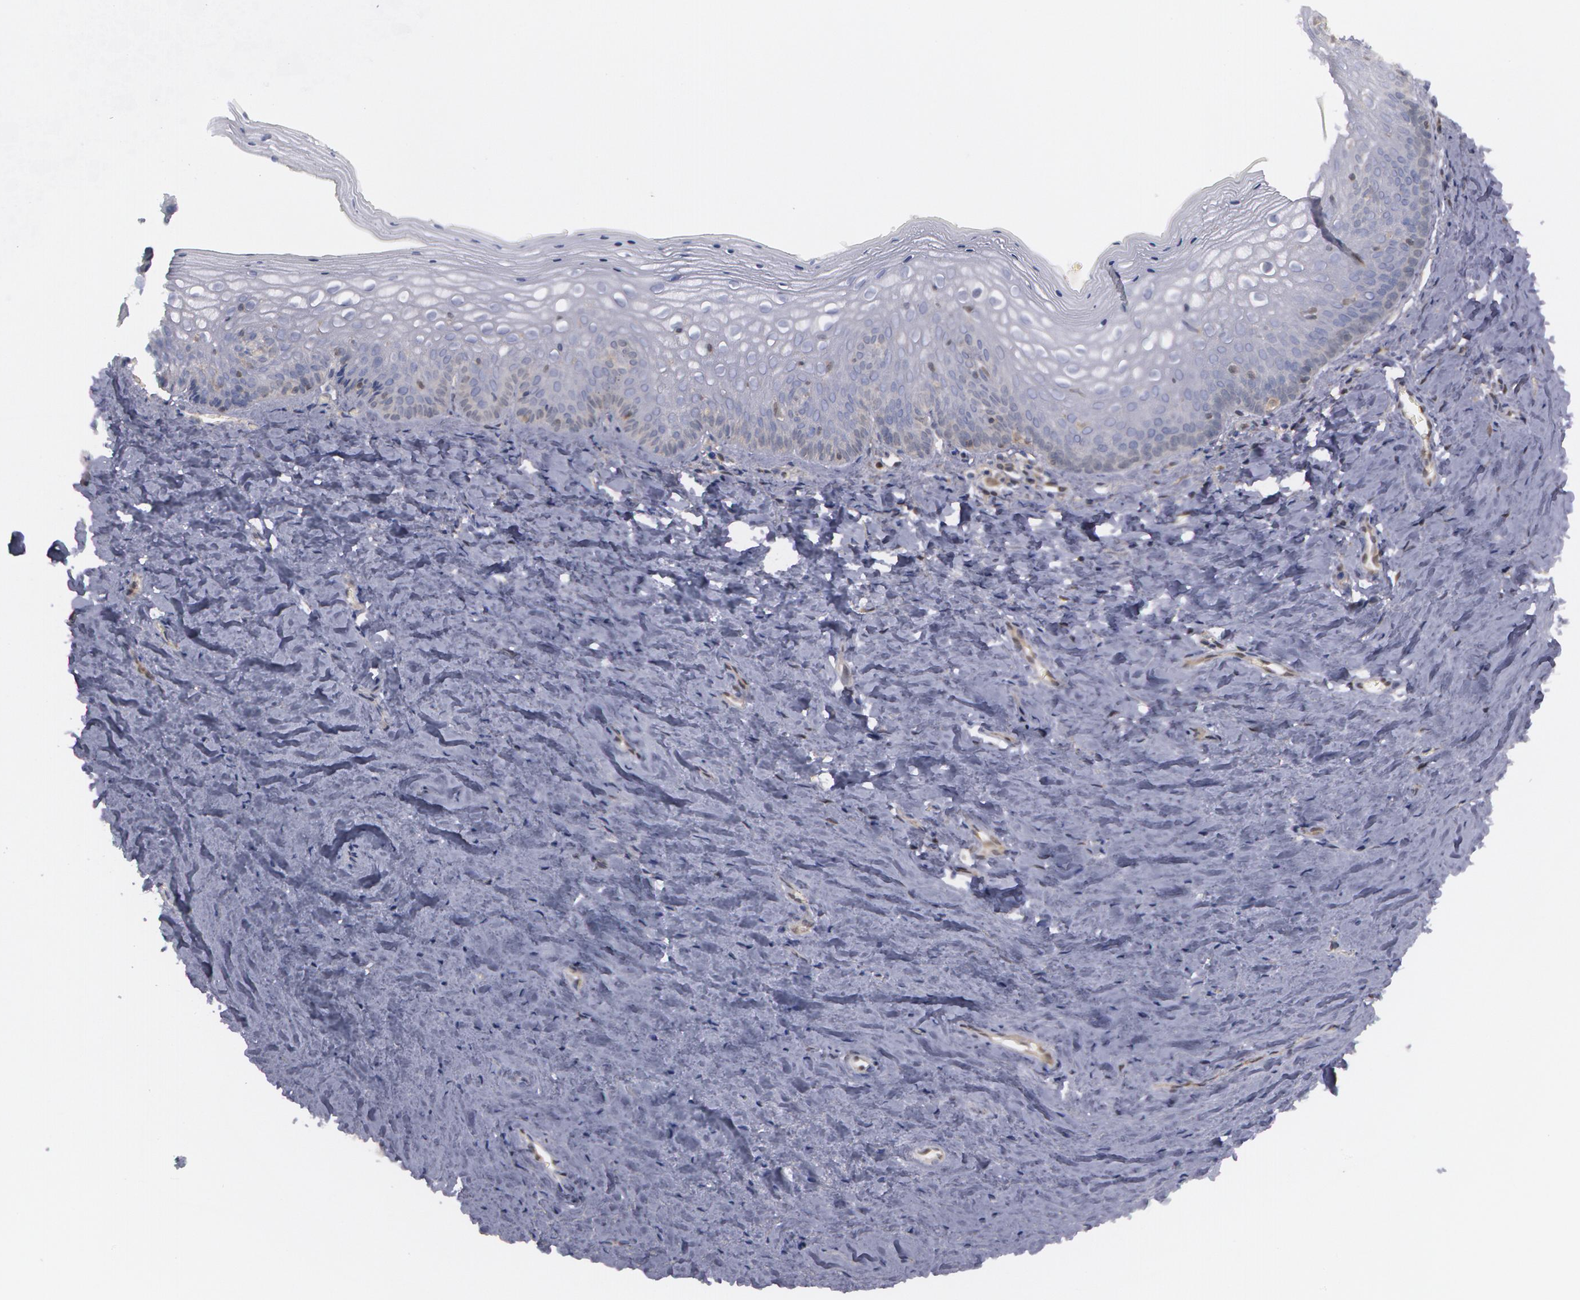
{"staining": {"intensity": "negative", "quantity": "none", "location": "none"}, "tissue": "vagina", "cell_type": "Squamous epithelial cells", "image_type": "normal", "snomed": [{"axis": "morphology", "description": "Normal tissue, NOS"}, {"axis": "topography", "description": "Vagina"}], "caption": "This is an immunohistochemistry micrograph of normal vagina. There is no positivity in squamous epithelial cells.", "gene": "TXNRD1", "patient": {"sex": "female", "age": 46}}